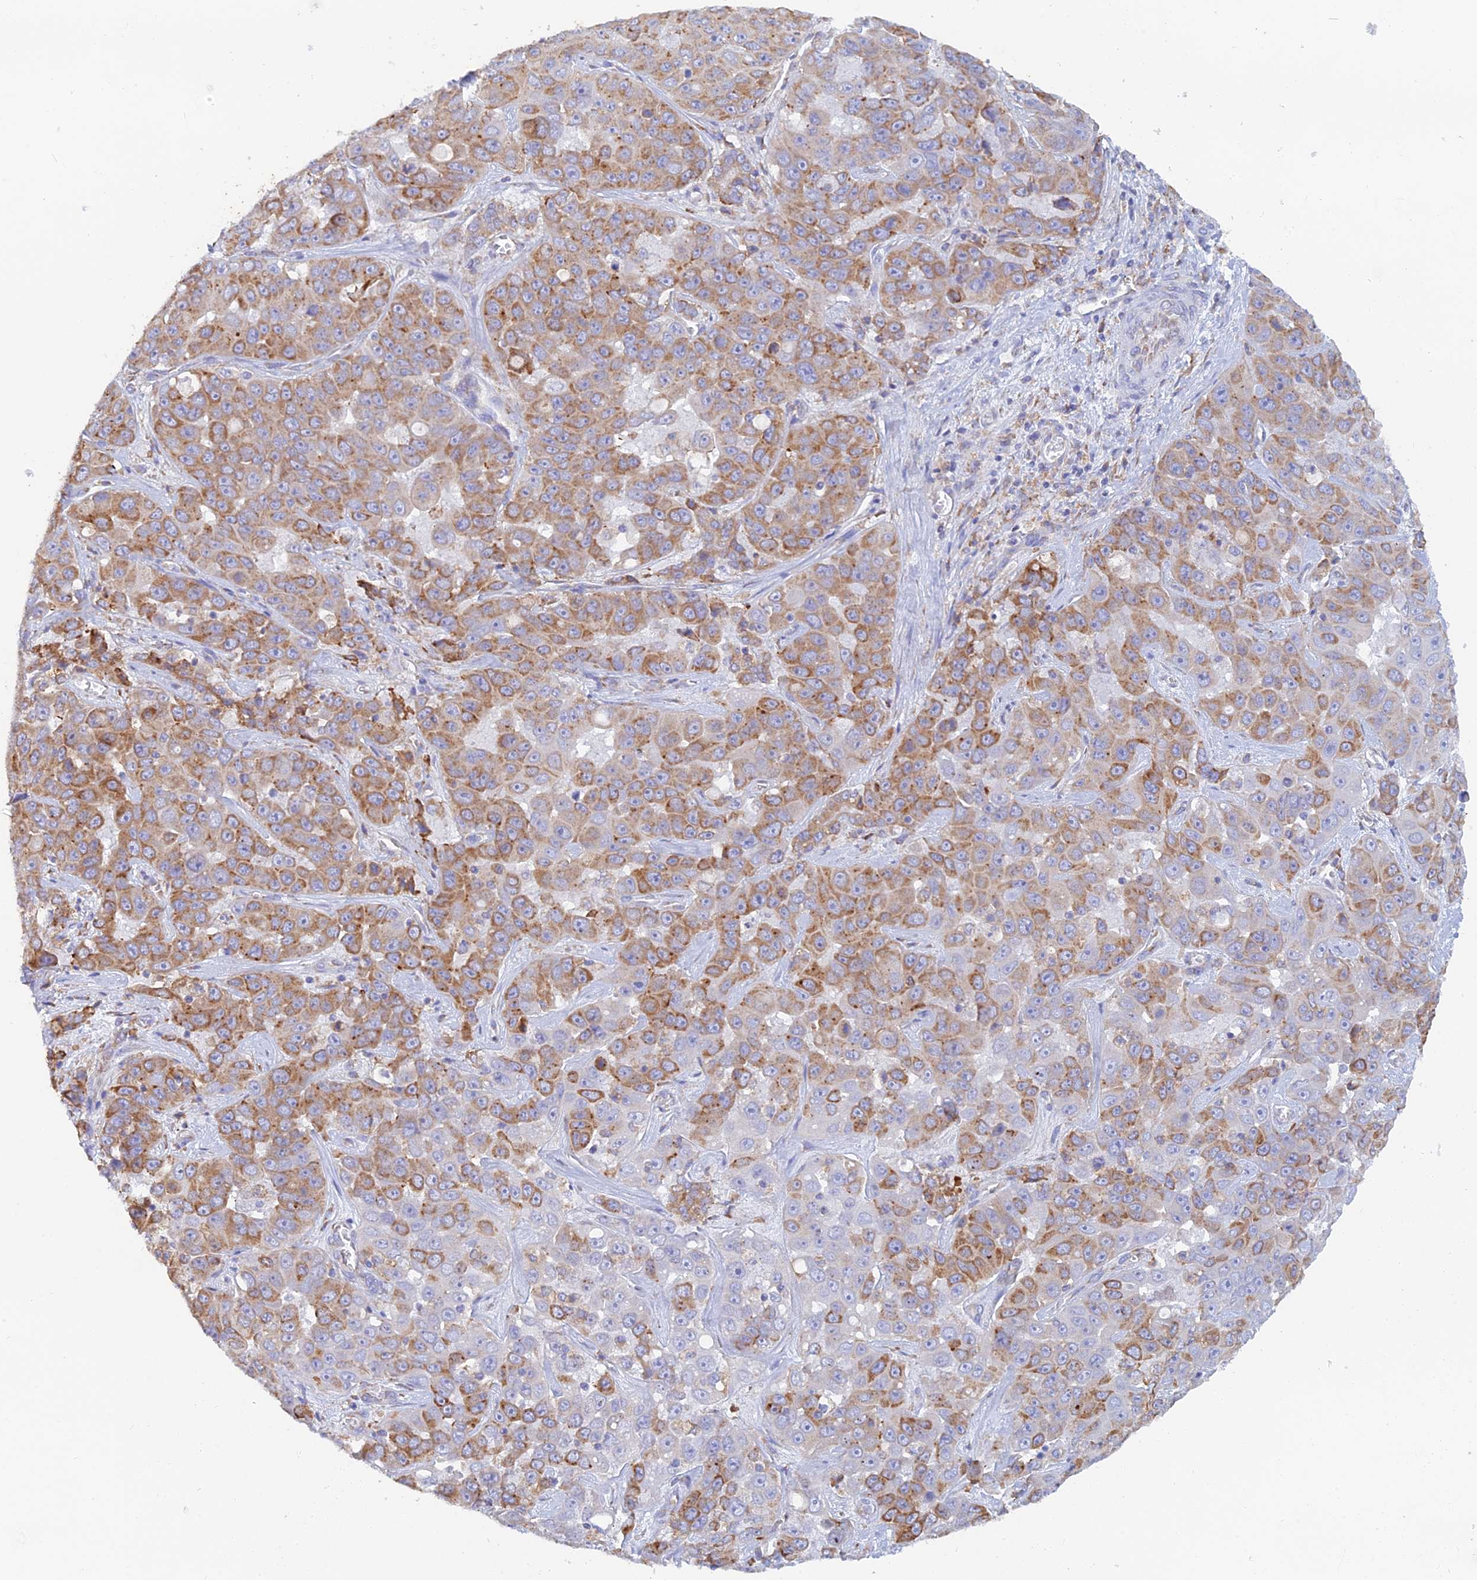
{"staining": {"intensity": "moderate", "quantity": ">75%", "location": "cytoplasmic/membranous"}, "tissue": "liver cancer", "cell_type": "Tumor cells", "image_type": "cancer", "snomed": [{"axis": "morphology", "description": "Cholangiocarcinoma"}, {"axis": "topography", "description": "Liver"}], "caption": "Immunohistochemical staining of human liver cancer demonstrates medium levels of moderate cytoplasmic/membranous protein positivity in about >75% of tumor cells.", "gene": "WDR35", "patient": {"sex": "female", "age": 52}}